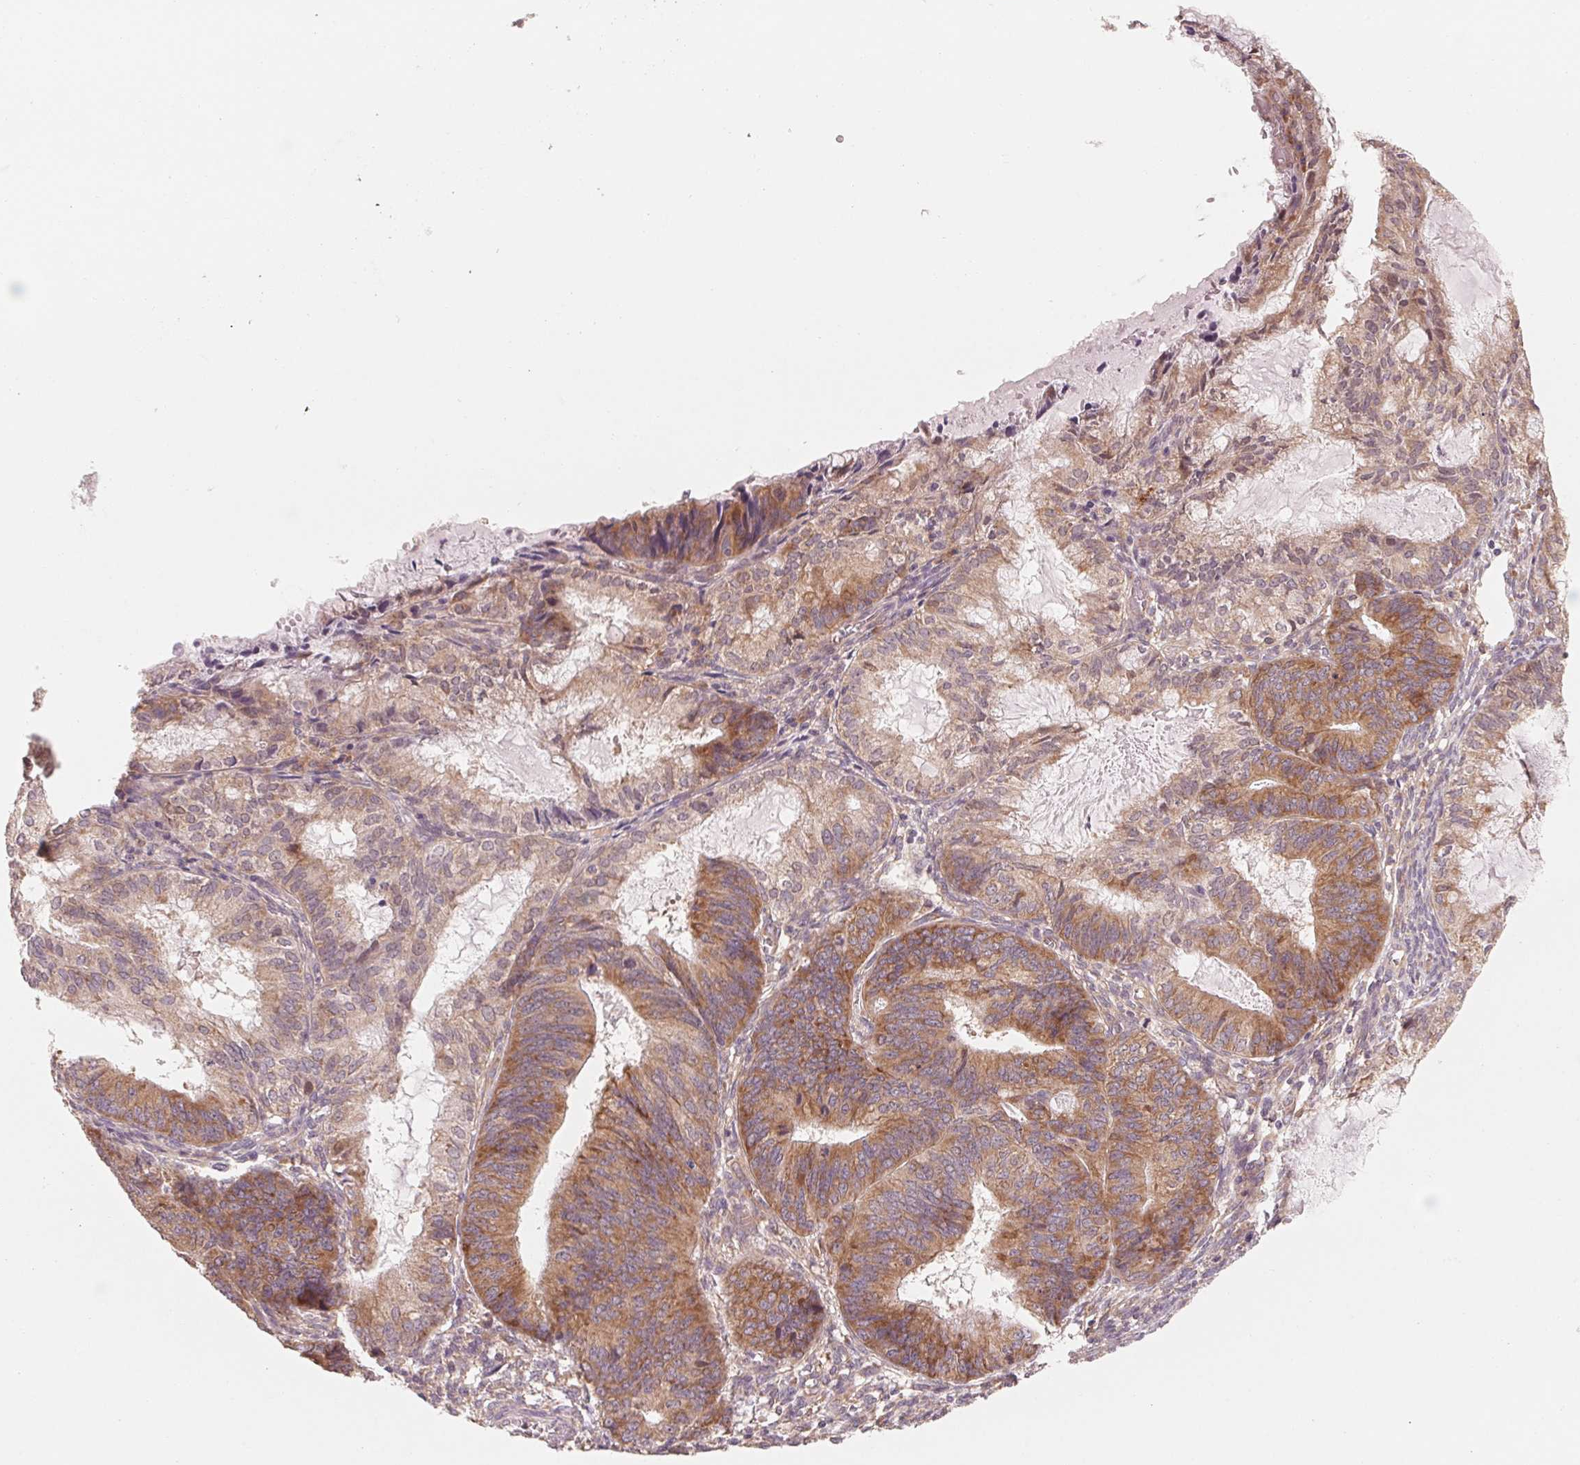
{"staining": {"intensity": "moderate", "quantity": ">75%", "location": "cytoplasmic/membranous"}, "tissue": "endometrial cancer", "cell_type": "Tumor cells", "image_type": "cancer", "snomed": [{"axis": "morphology", "description": "Adenocarcinoma, NOS"}, {"axis": "topography", "description": "Endometrium"}], "caption": "Immunohistochemical staining of human adenocarcinoma (endometrial) demonstrates medium levels of moderate cytoplasmic/membranous protein positivity in about >75% of tumor cells.", "gene": "GIGYF2", "patient": {"sex": "female", "age": 86}}